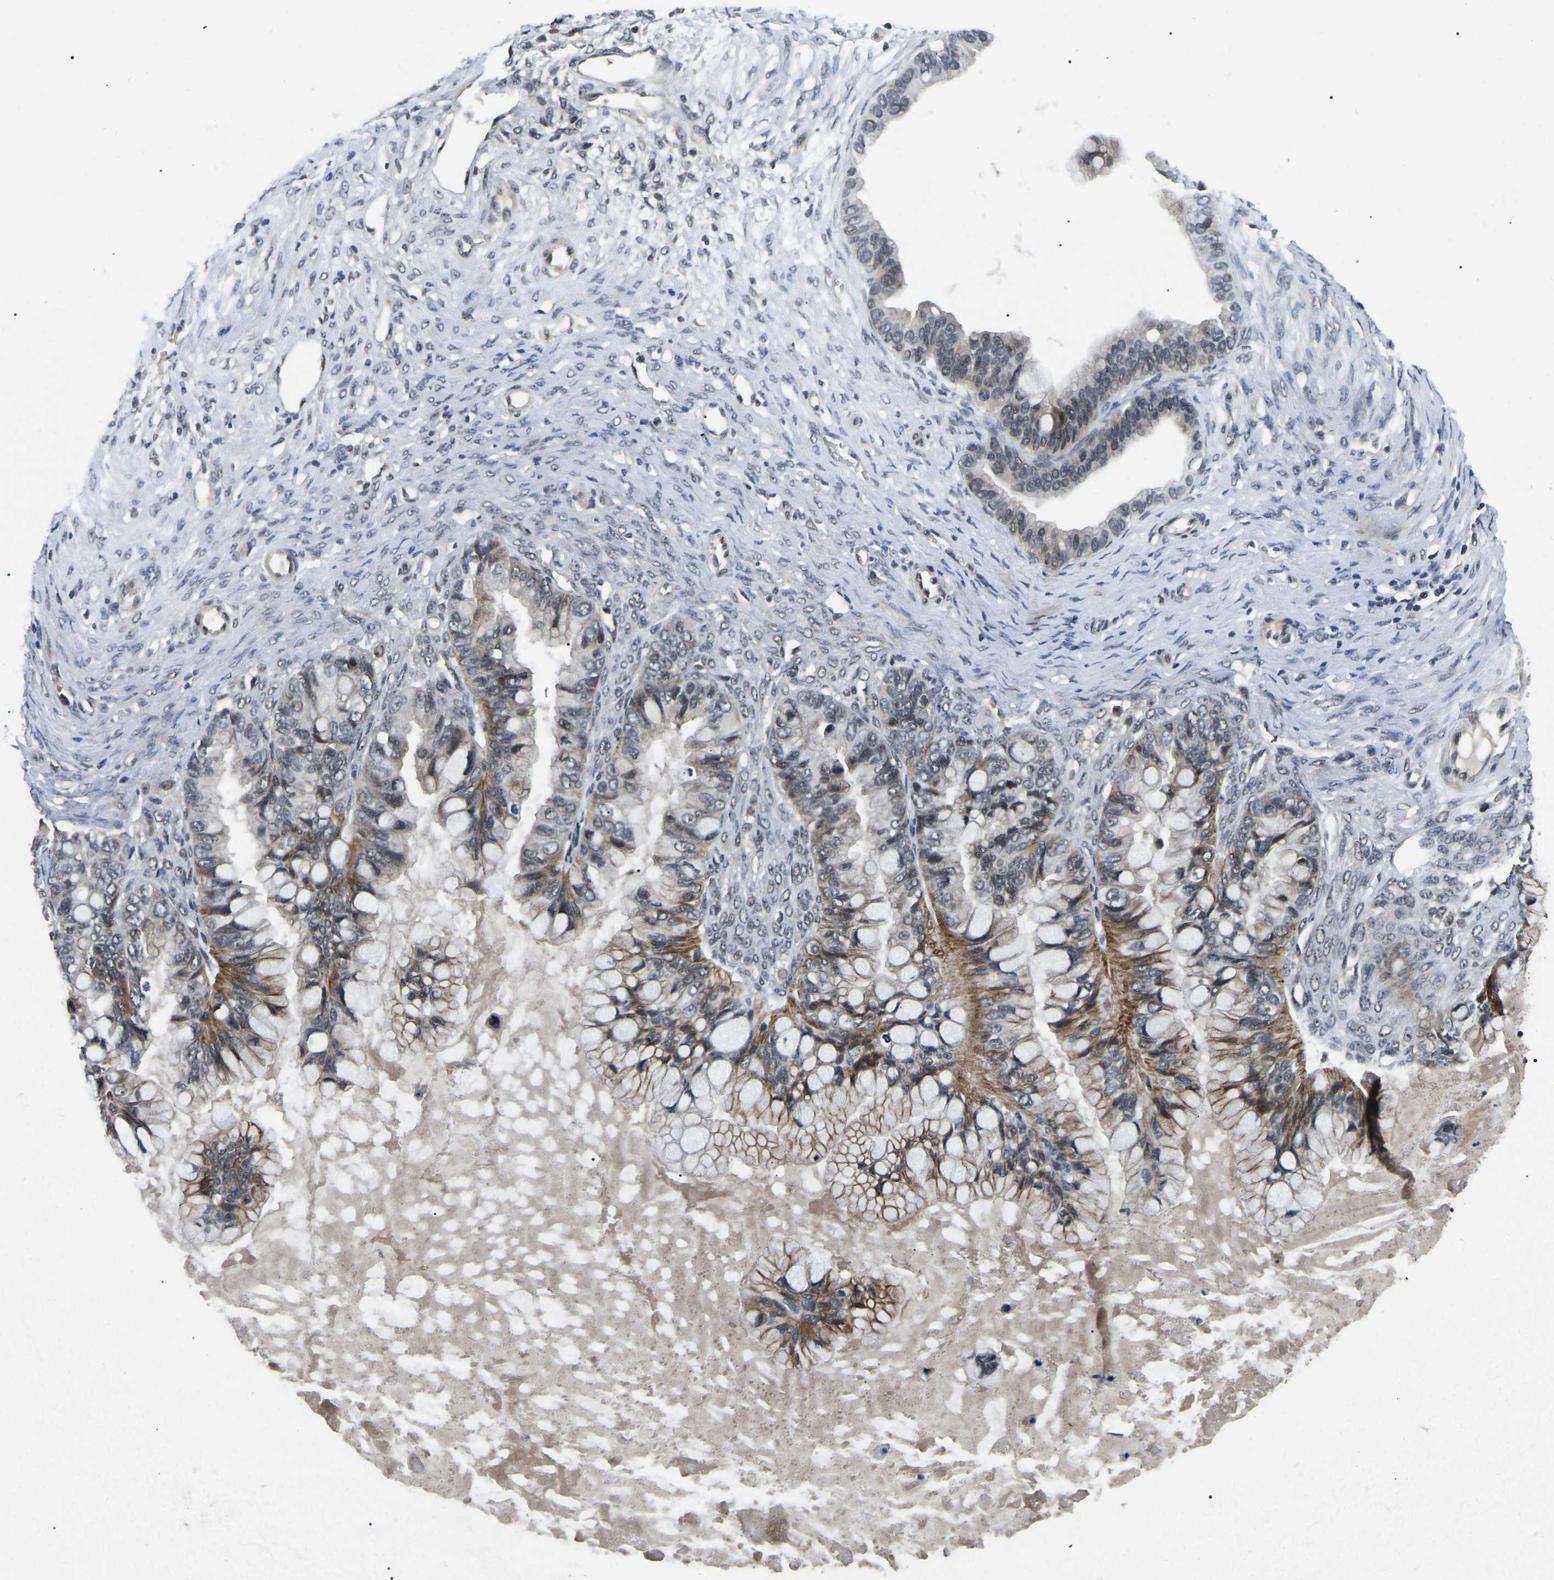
{"staining": {"intensity": "moderate", "quantity": "25%-75%", "location": "cytoplasmic/membranous"}, "tissue": "ovarian cancer", "cell_type": "Tumor cells", "image_type": "cancer", "snomed": [{"axis": "morphology", "description": "Cystadenocarcinoma, mucinous, NOS"}, {"axis": "topography", "description": "Ovary"}], "caption": "Human ovarian cancer stained with a brown dye shows moderate cytoplasmic/membranous positive staining in about 25%-75% of tumor cells.", "gene": "PPM1E", "patient": {"sex": "female", "age": 80}}